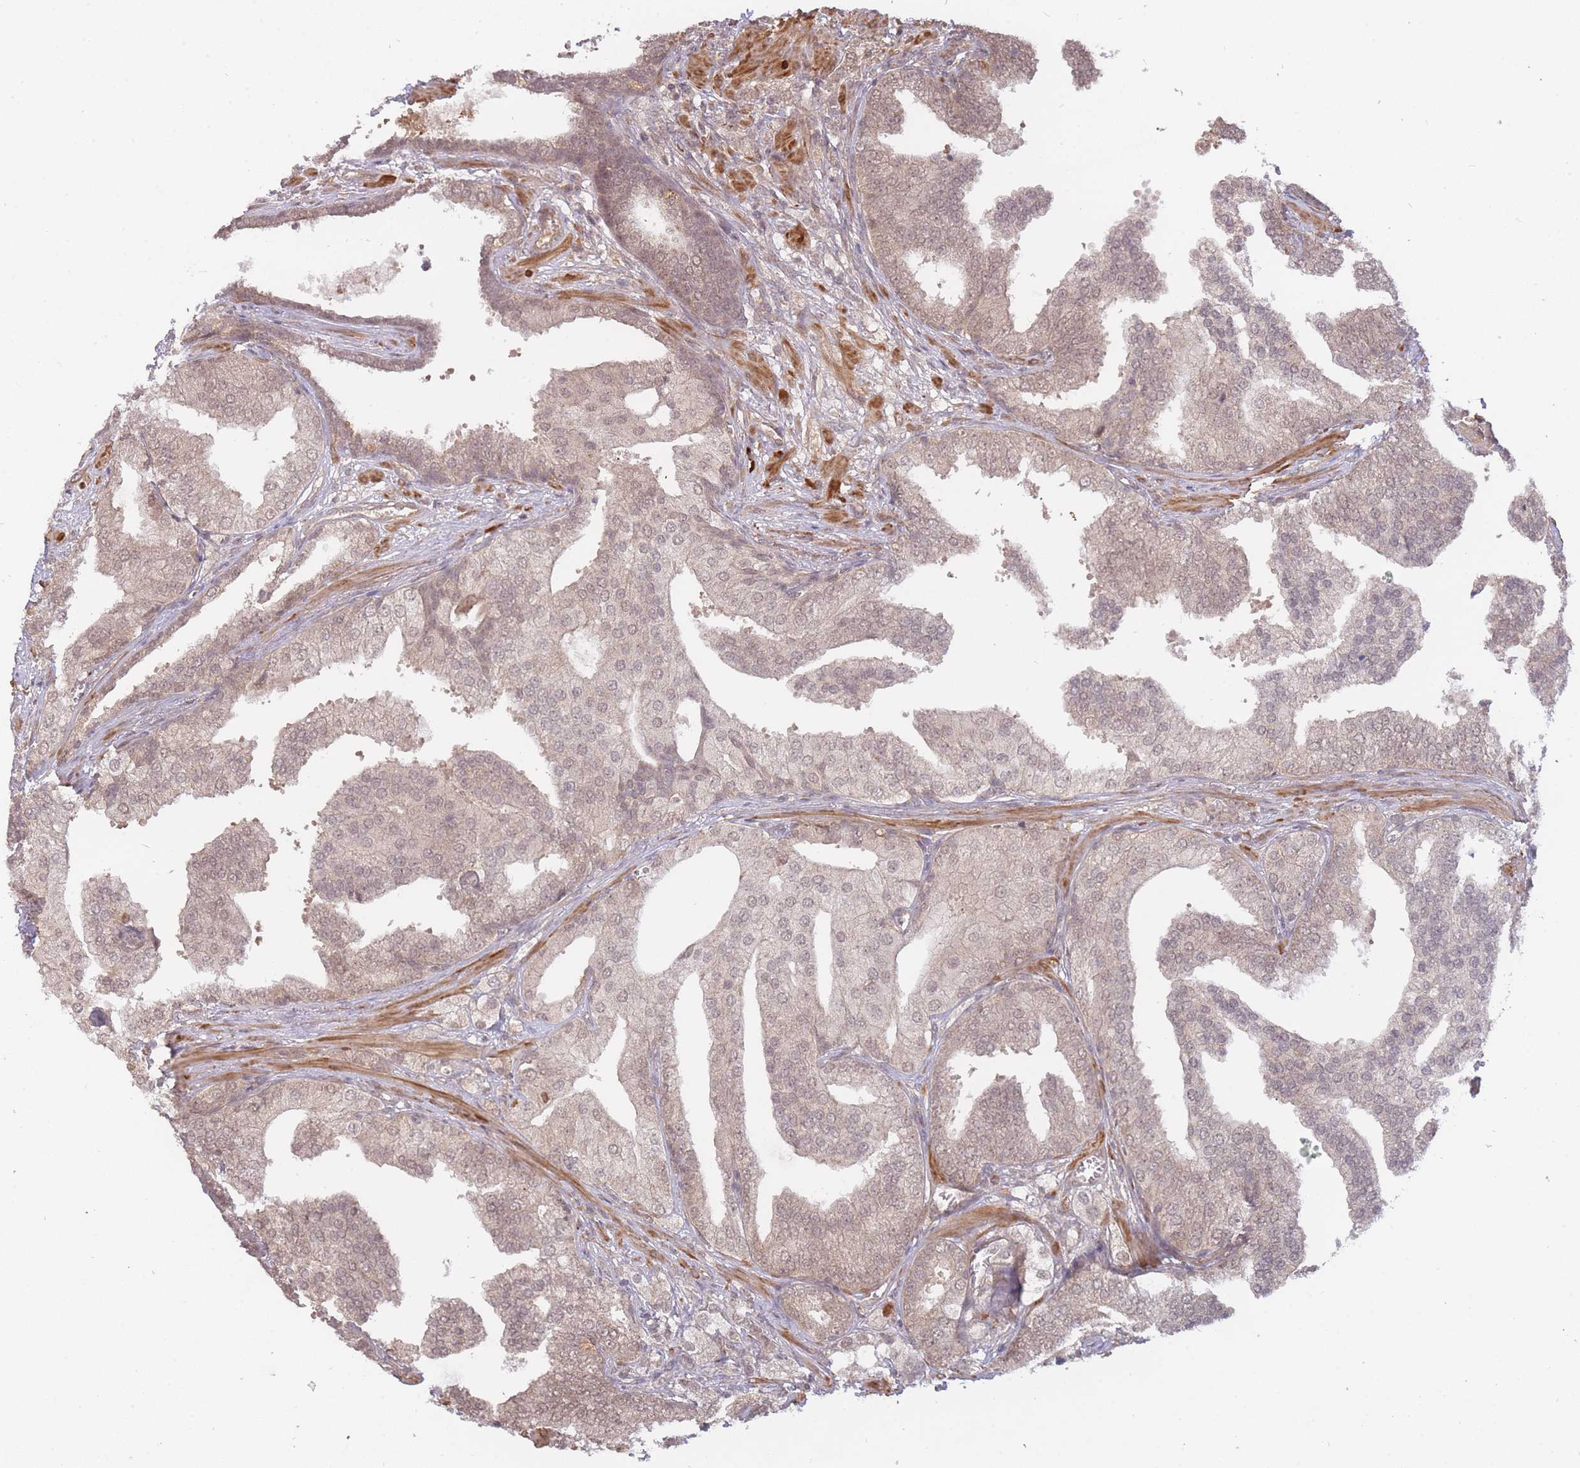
{"staining": {"intensity": "weak", "quantity": "25%-75%", "location": "cytoplasmic/membranous,nuclear"}, "tissue": "prostate cancer", "cell_type": "Tumor cells", "image_type": "cancer", "snomed": [{"axis": "morphology", "description": "Adenocarcinoma, High grade"}, {"axis": "topography", "description": "Prostate"}], "caption": "This image demonstrates immunohistochemistry staining of prostate high-grade adenocarcinoma, with low weak cytoplasmic/membranous and nuclear staining in about 25%-75% of tumor cells.", "gene": "SMC6", "patient": {"sex": "male", "age": 50}}